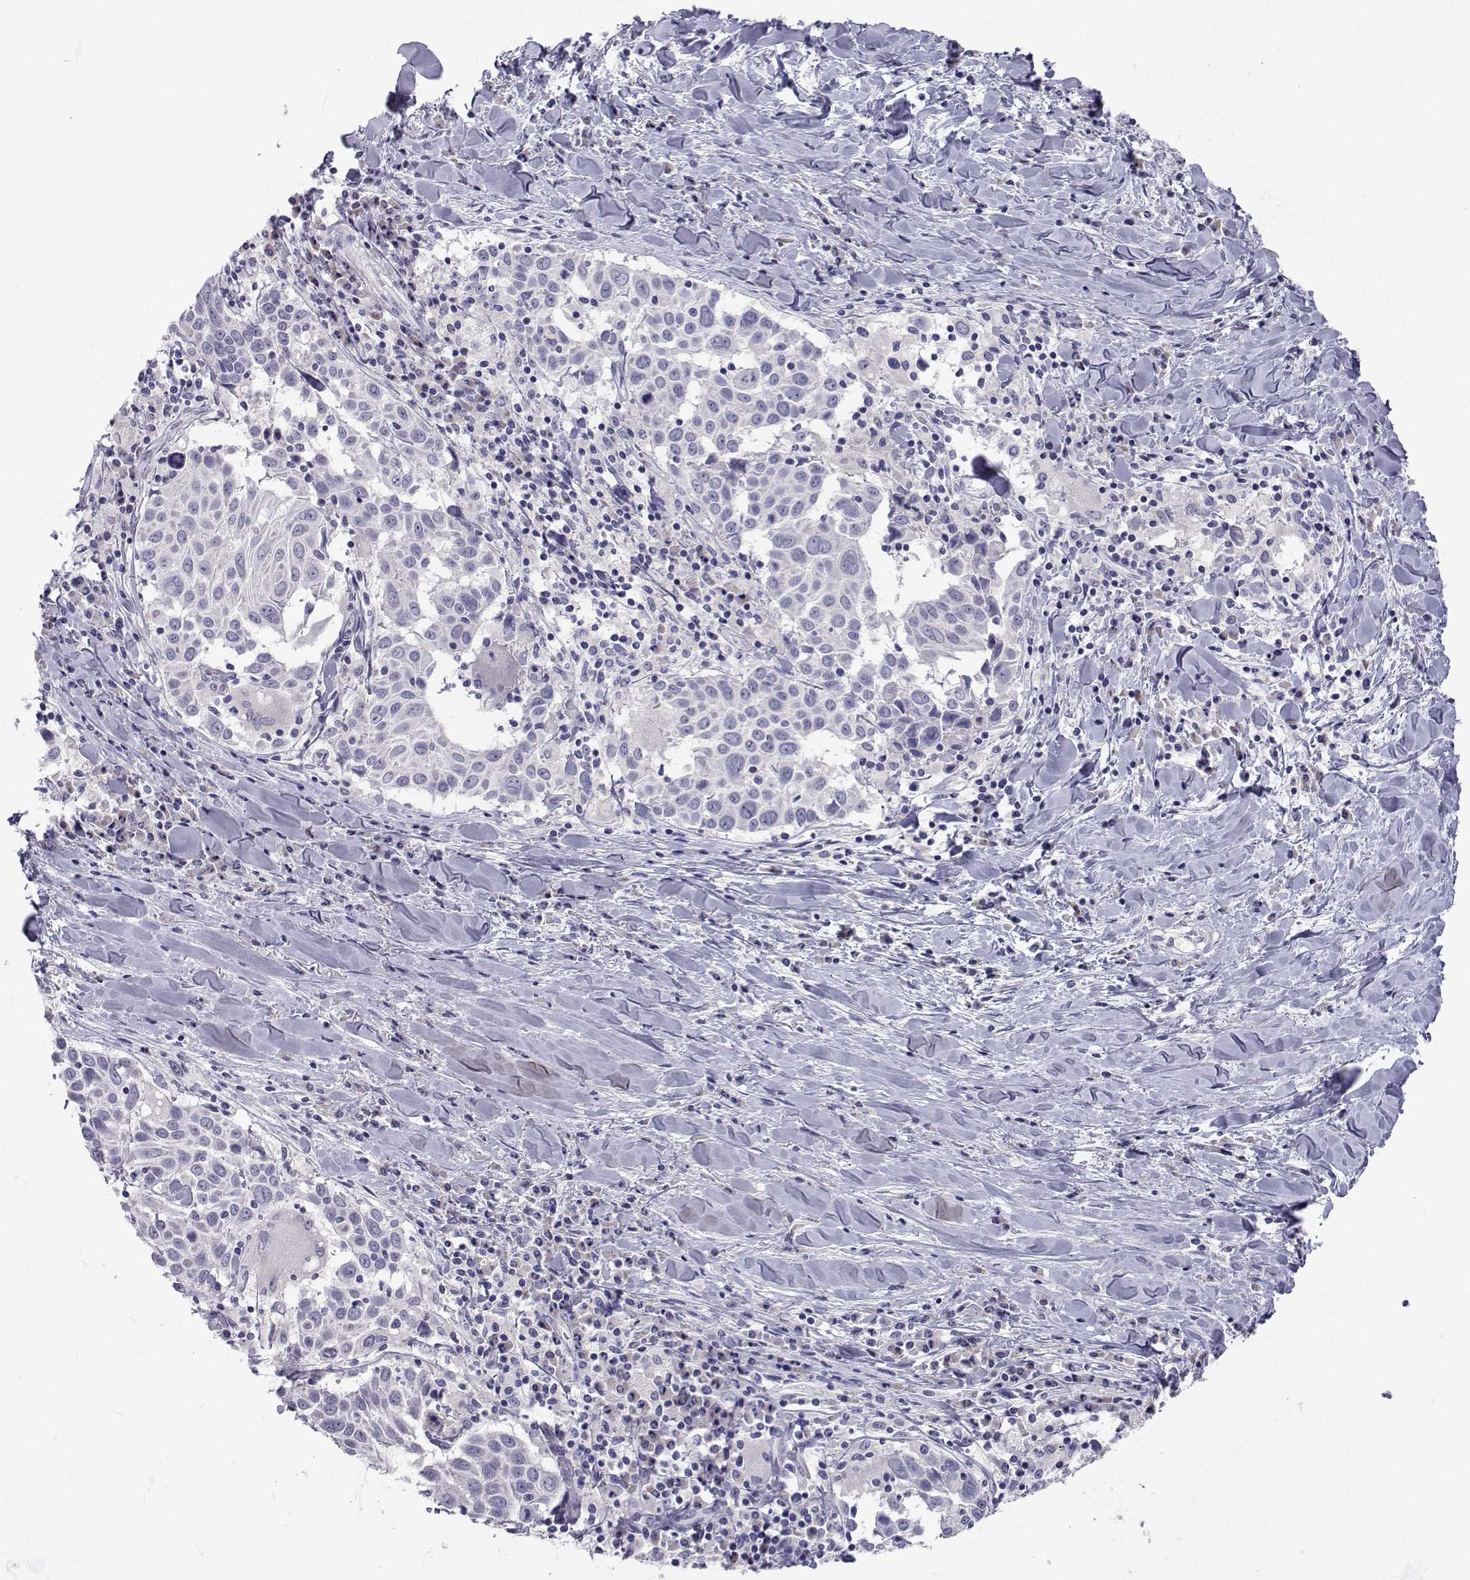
{"staining": {"intensity": "negative", "quantity": "none", "location": "none"}, "tissue": "lung cancer", "cell_type": "Tumor cells", "image_type": "cancer", "snomed": [{"axis": "morphology", "description": "Squamous cell carcinoma, NOS"}, {"axis": "topography", "description": "Lung"}], "caption": "This is an immunohistochemistry micrograph of lung cancer (squamous cell carcinoma). There is no expression in tumor cells.", "gene": "SLC6A3", "patient": {"sex": "male", "age": 57}}